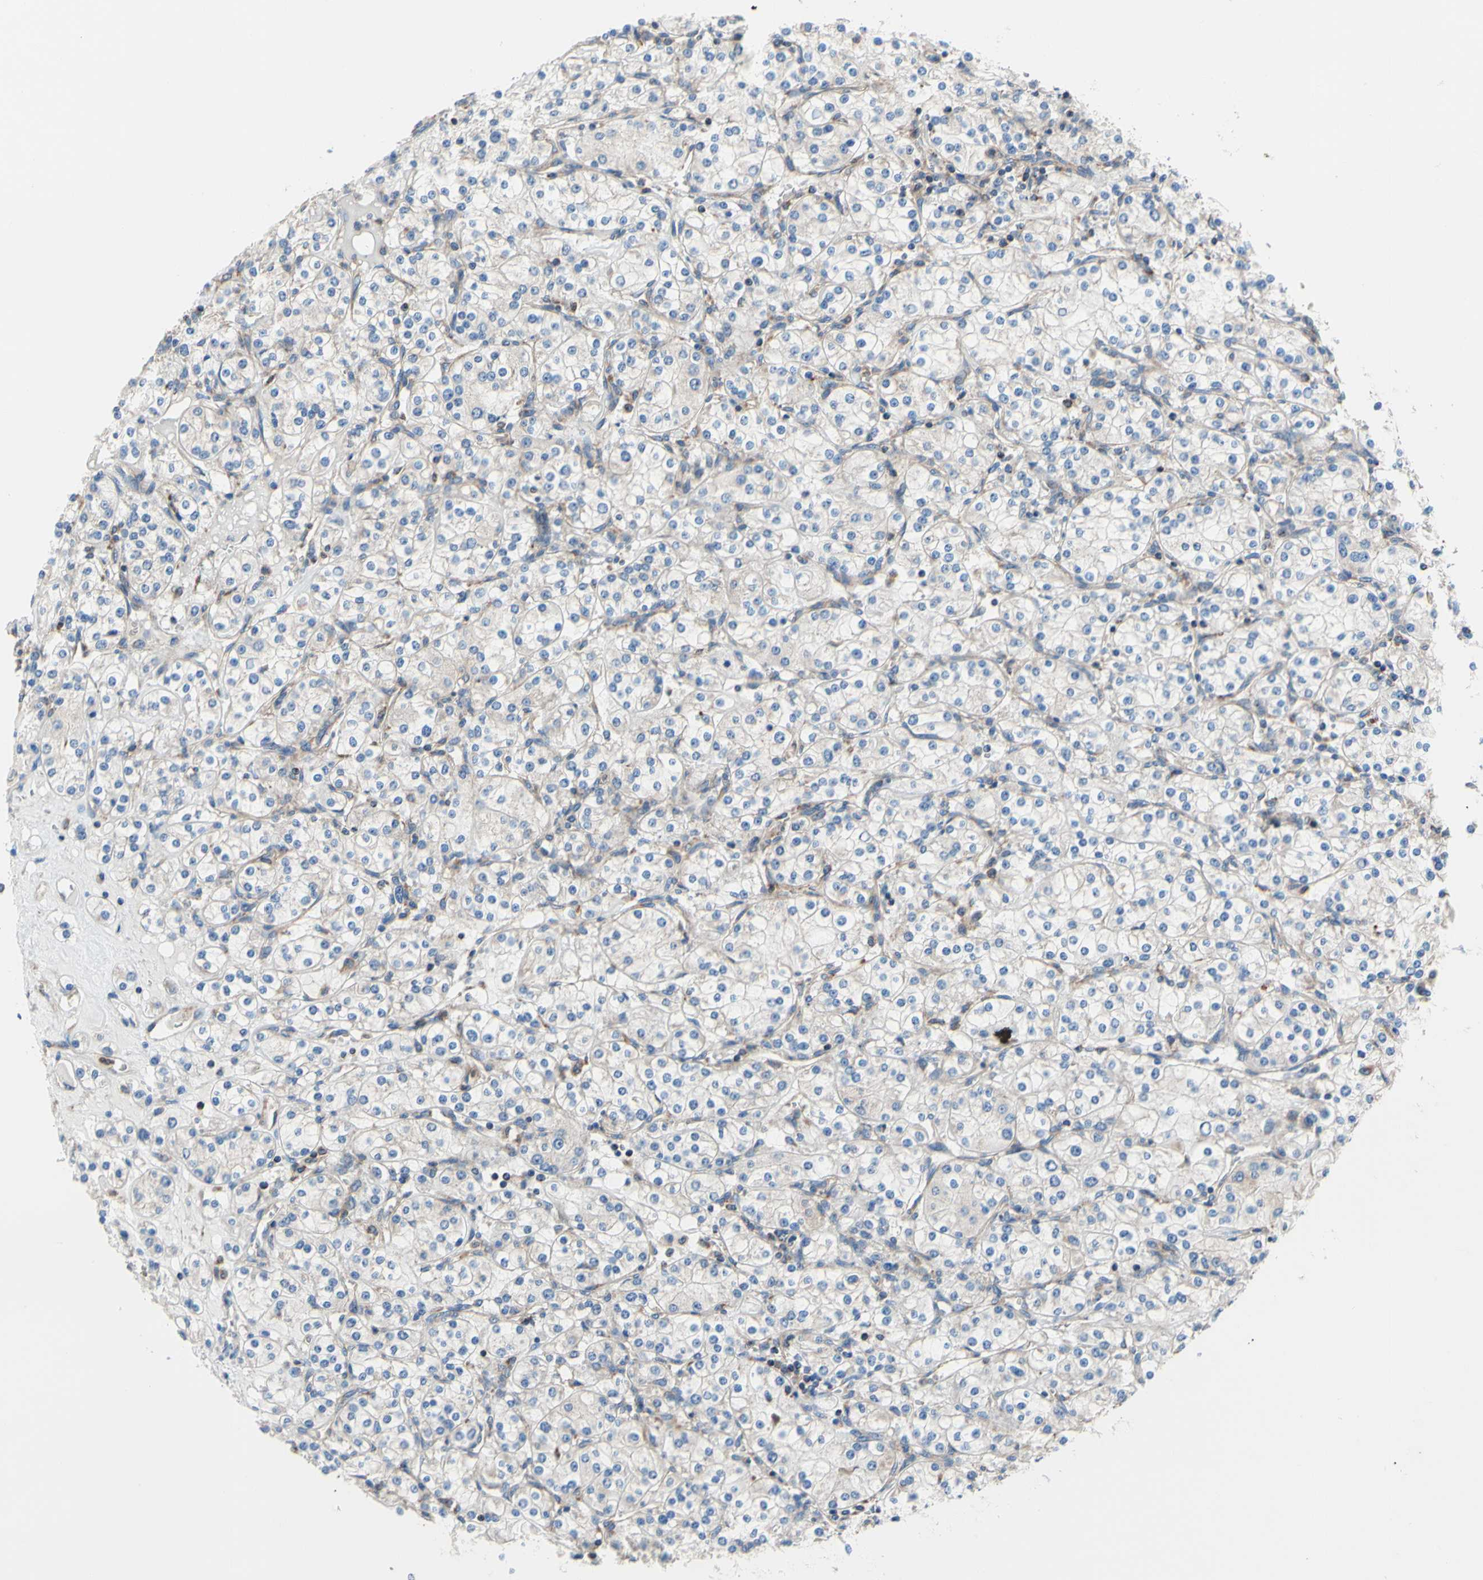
{"staining": {"intensity": "negative", "quantity": "none", "location": "none"}, "tissue": "renal cancer", "cell_type": "Tumor cells", "image_type": "cancer", "snomed": [{"axis": "morphology", "description": "Adenocarcinoma, NOS"}, {"axis": "topography", "description": "Kidney"}], "caption": "A high-resolution photomicrograph shows immunohistochemistry staining of renal cancer (adenocarcinoma), which shows no significant positivity in tumor cells.", "gene": "FMR1", "patient": {"sex": "male", "age": 77}}